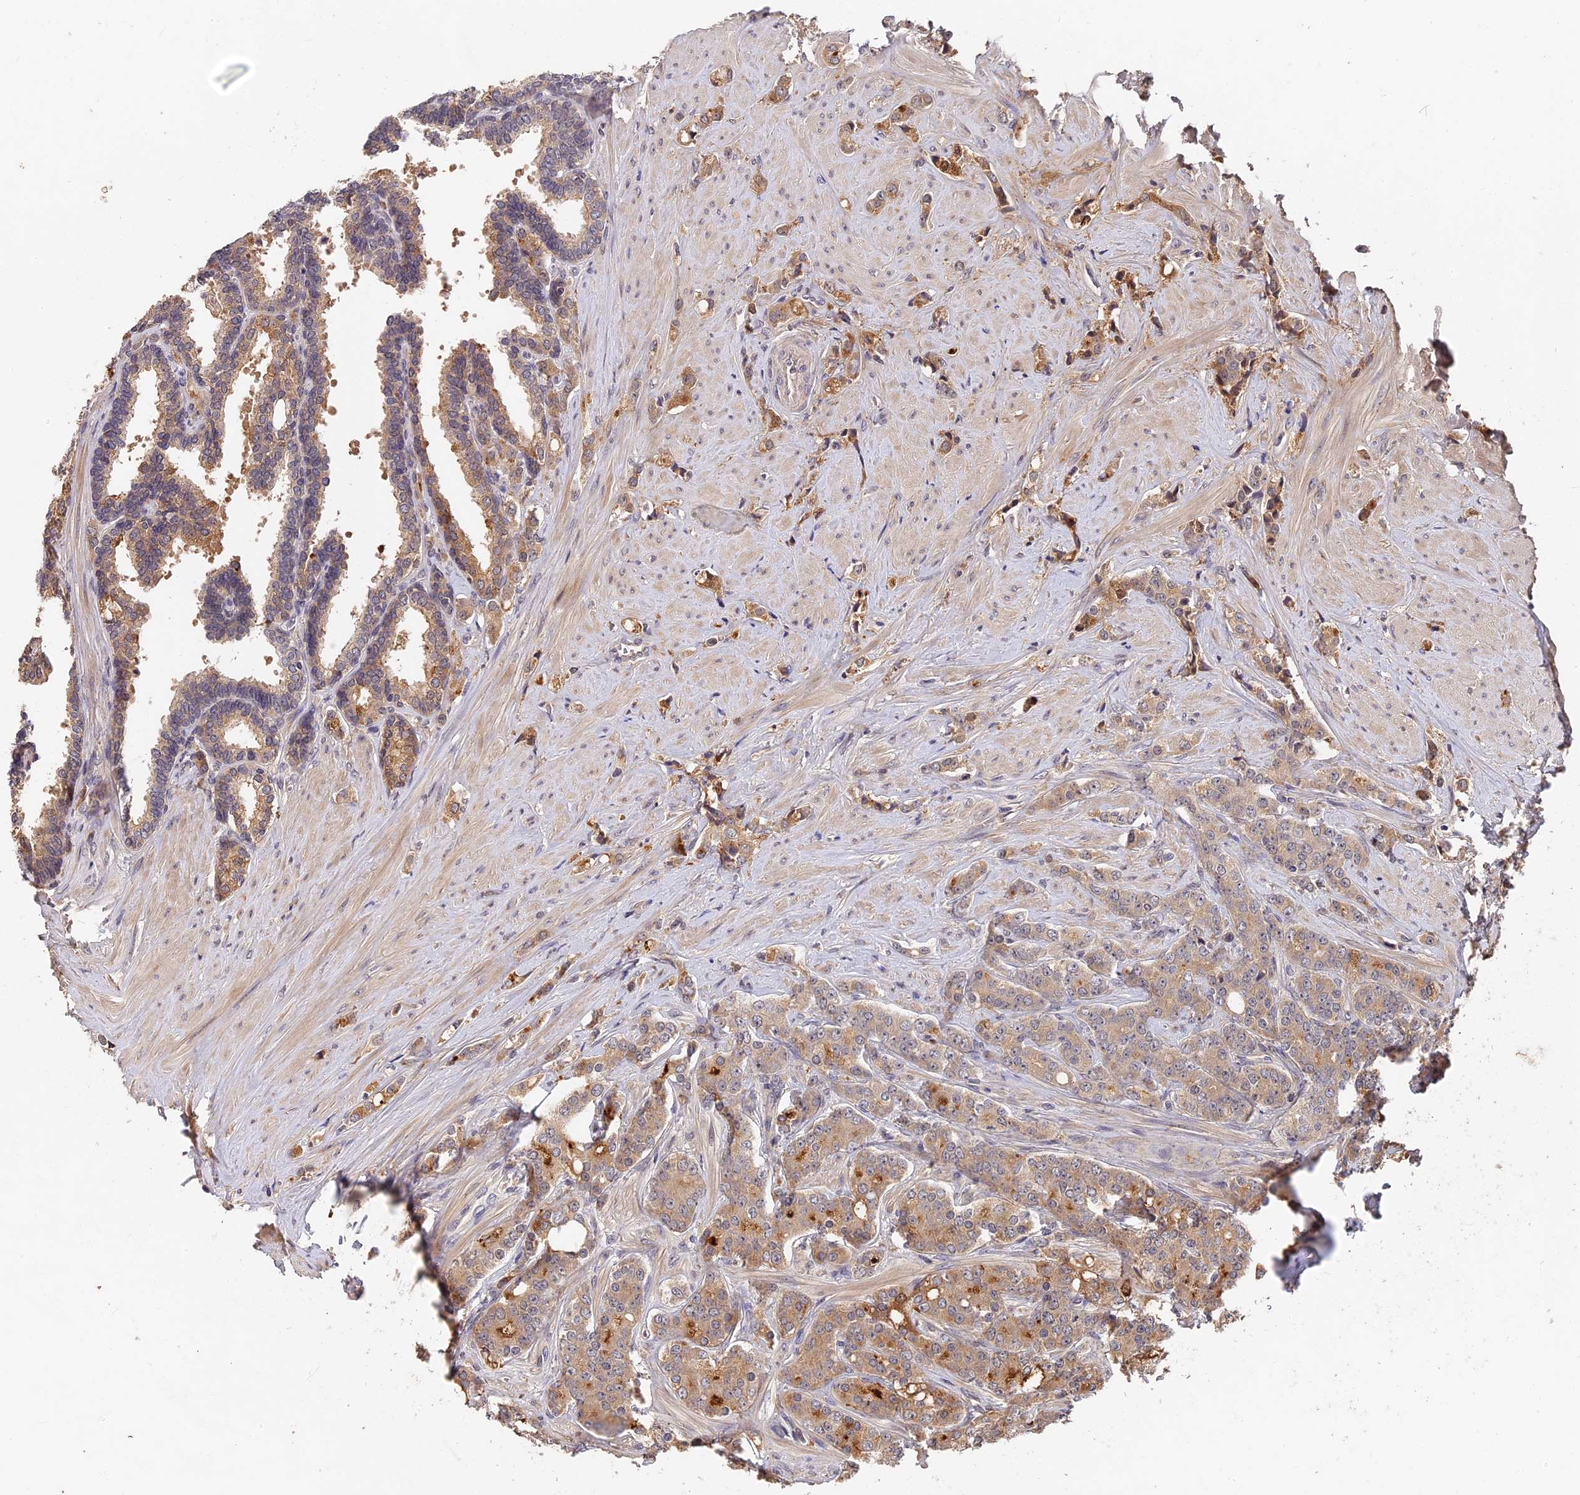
{"staining": {"intensity": "moderate", "quantity": ">75%", "location": "cytoplasmic/membranous"}, "tissue": "prostate cancer", "cell_type": "Tumor cells", "image_type": "cancer", "snomed": [{"axis": "morphology", "description": "Adenocarcinoma, High grade"}, {"axis": "topography", "description": "Prostate"}], "caption": "Protein staining exhibits moderate cytoplasmic/membranous staining in approximately >75% of tumor cells in high-grade adenocarcinoma (prostate). The staining was performed using DAB, with brown indicating positive protein expression. Nuclei are stained blue with hematoxylin.", "gene": "ITIH1", "patient": {"sex": "male", "age": 62}}